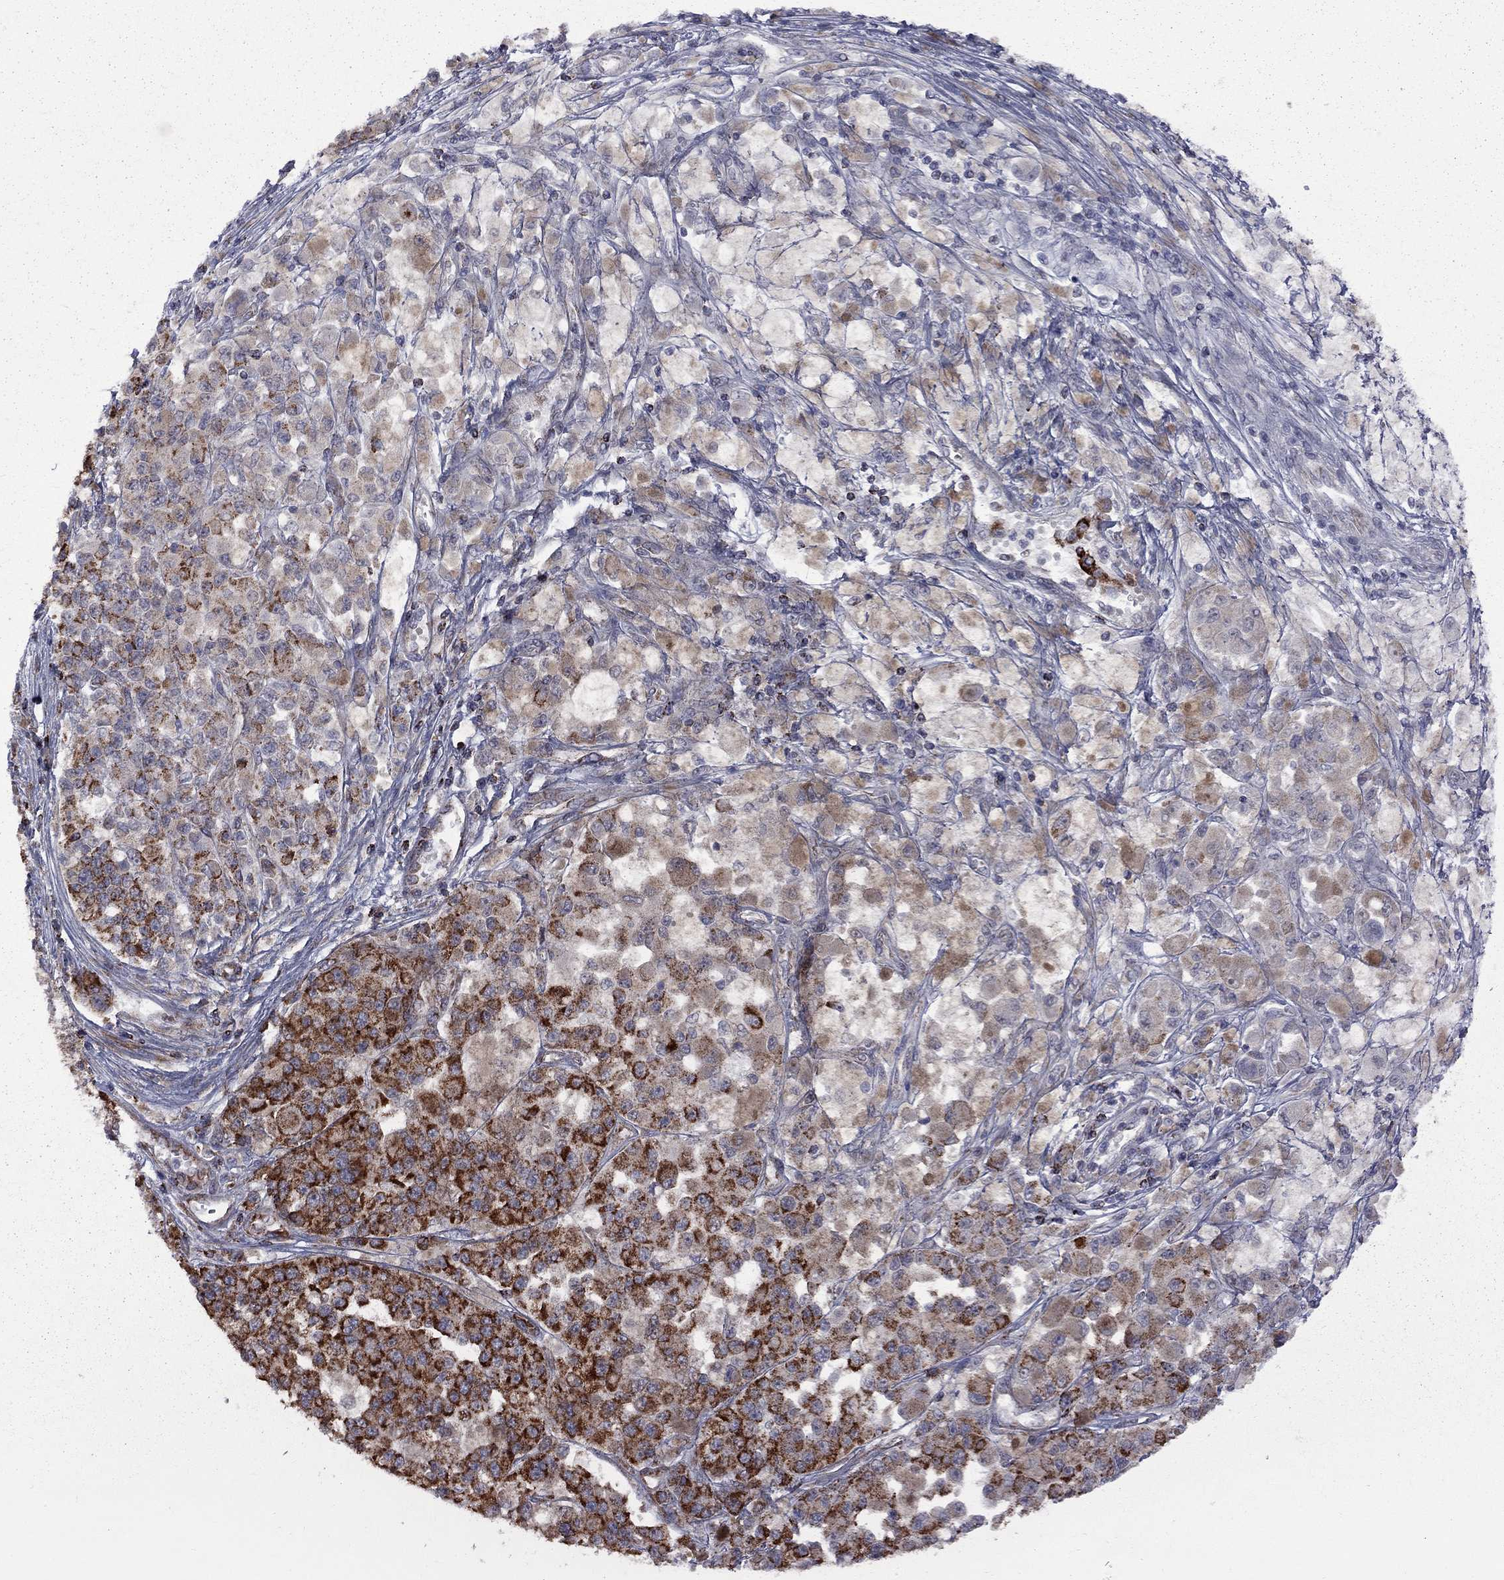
{"staining": {"intensity": "strong", "quantity": "<25%", "location": "cytoplasmic/membranous"}, "tissue": "melanoma", "cell_type": "Tumor cells", "image_type": "cancer", "snomed": [{"axis": "morphology", "description": "Malignant melanoma, NOS"}, {"axis": "topography", "description": "Skin"}], "caption": "Malignant melanoma stained with IHC exhibits strong cytoplasmic/membranous expression in about <25% of tumor cells. The staining was performed using DAB (3,3'-diaminobenzidine) to visualize the protein expression in brown, while the nuclei were stained in blue with hematoxylin (Magnification: 20x).", "gene": "CLPTM1", "patient": {"sex": "female", "age": 58}}